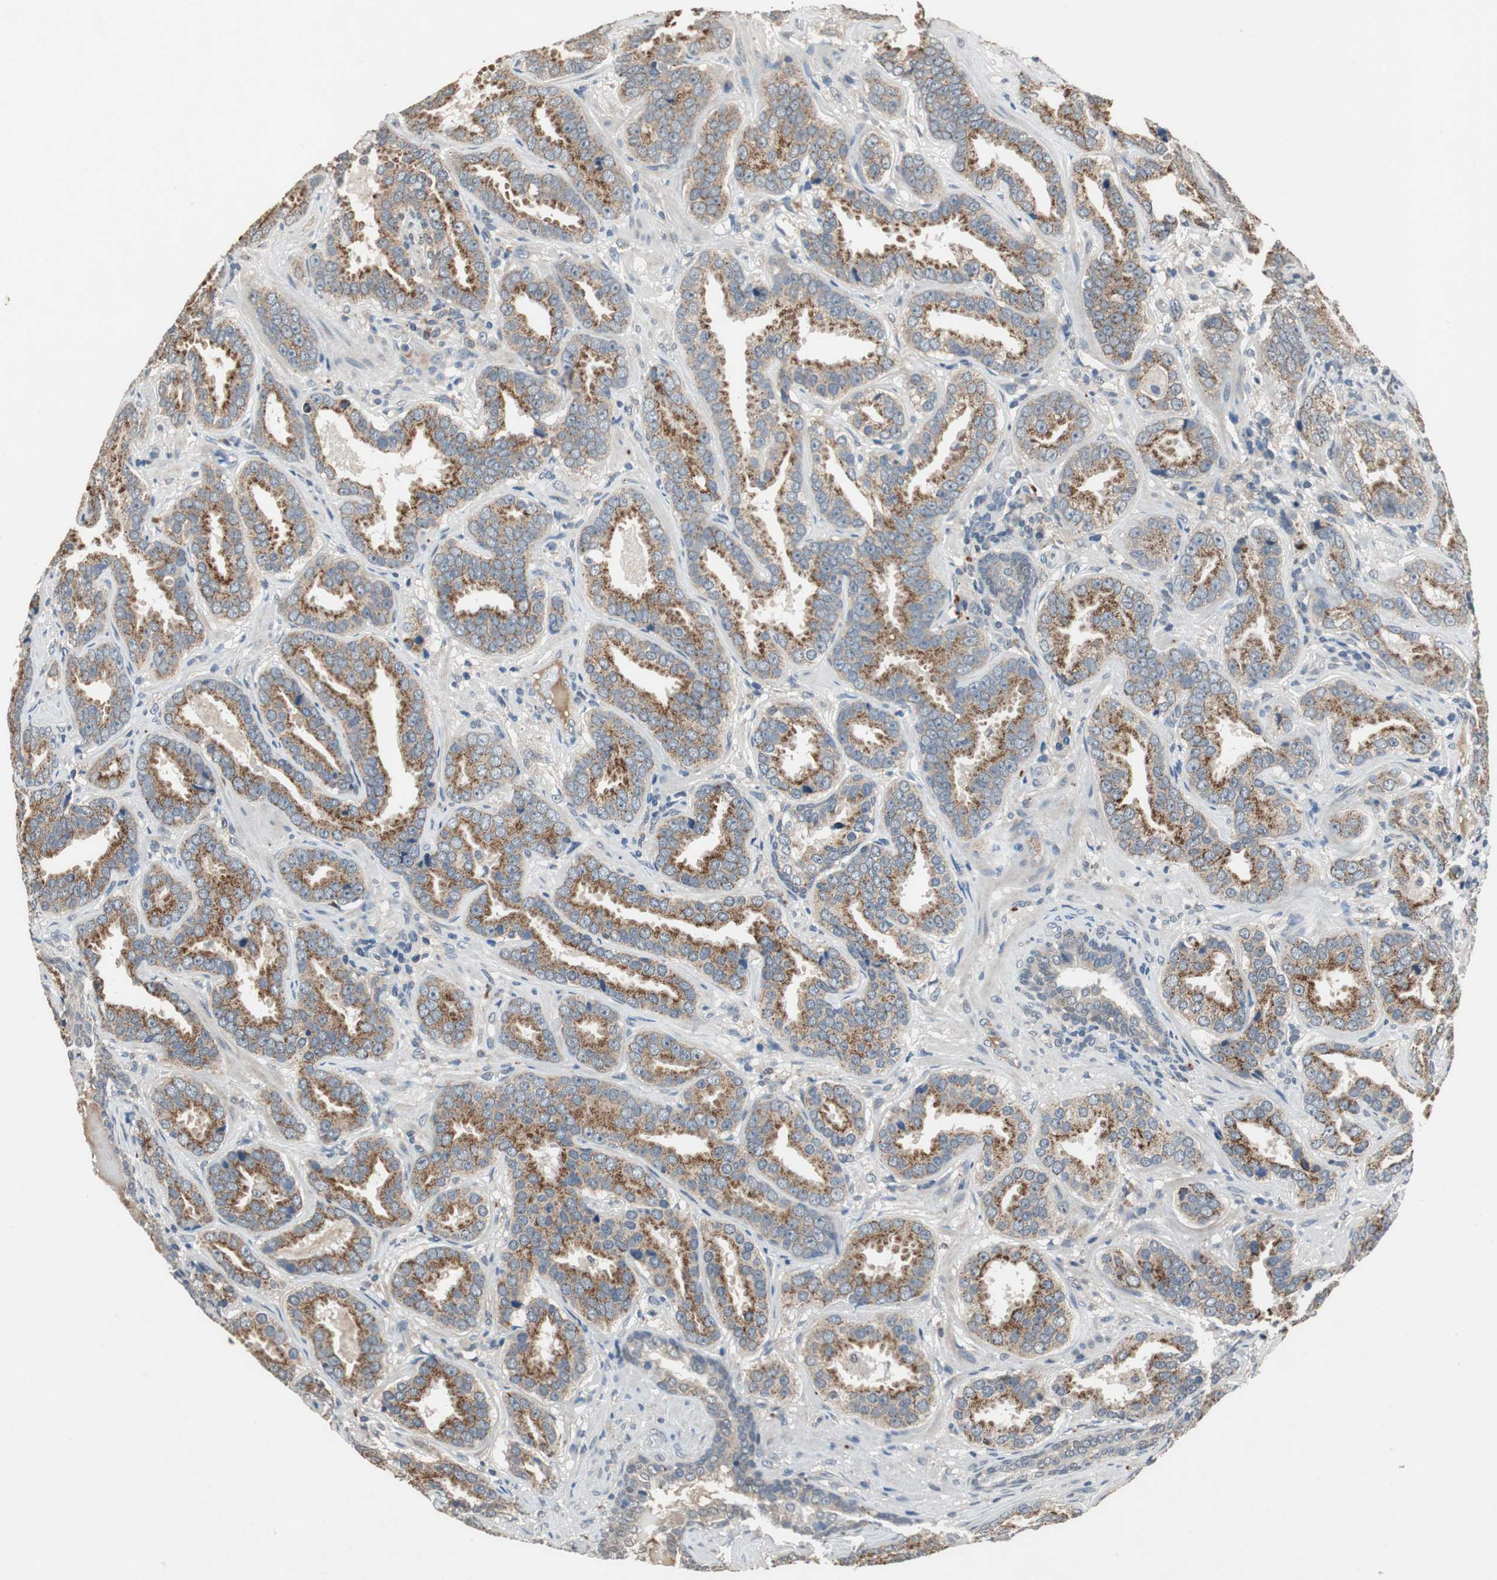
{"staining": {"intensity": "moderate", "quantity": "25%-75%", "location": "cytoplasmic/membranous"}, "tissue": "prostate cancer", "cell_type": "Tumor cells", "image_type": "cancer", "snomed": [{"axis": "morphology", "description": "Adenocarcinoma, Low grade"}, {"axis": "topography", "description": "Prostate"}], "caption": "Prostate cancer (adenocarcinoma (low-grade)) stained with a protein marker displays moderate staining in tumor cells.", "gene": "PI4KB", "patient": {"sex": "male", "age": 59}}